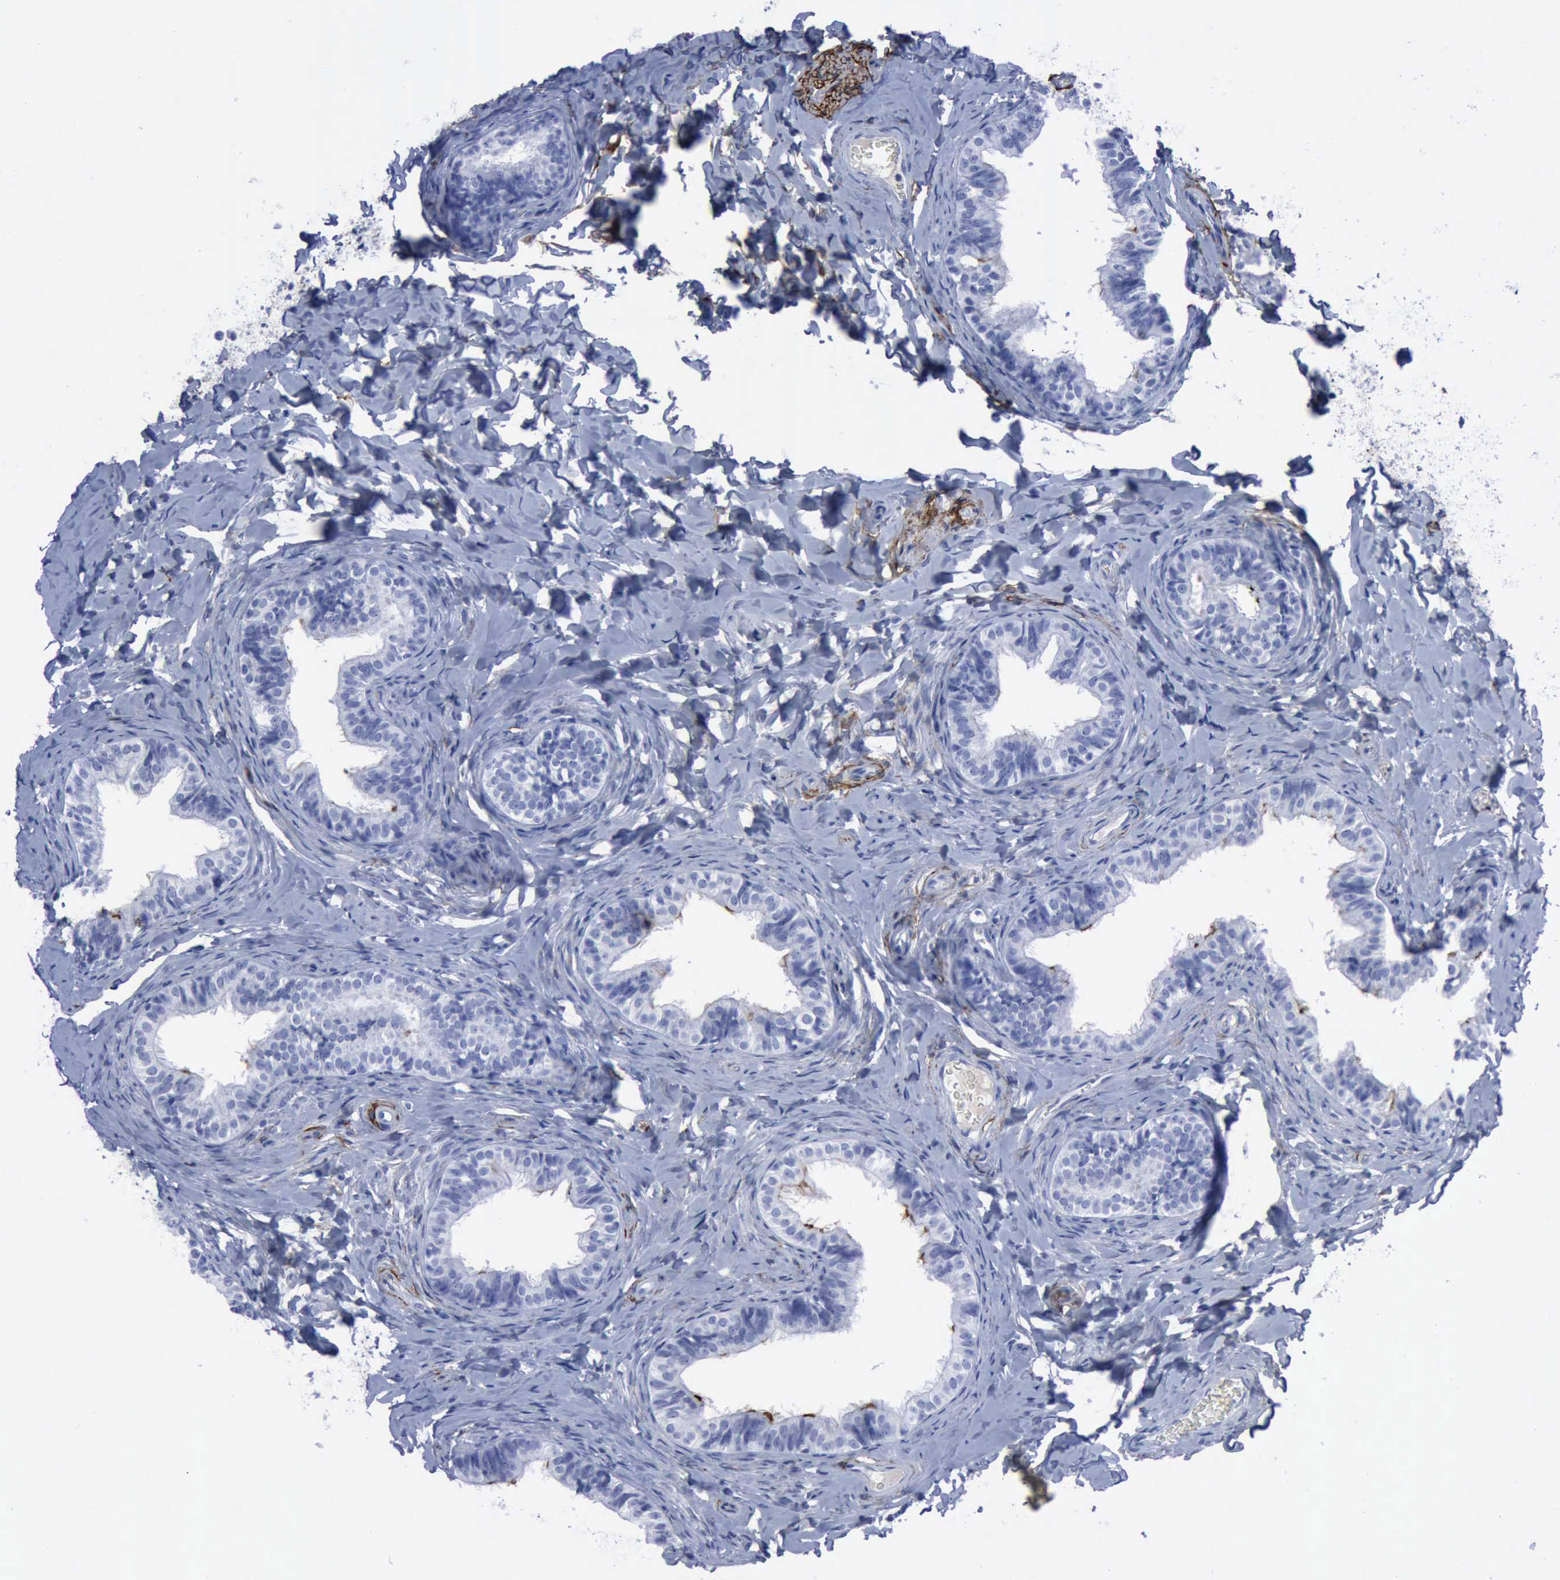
{"staining": {"intensity": "moderate", "quantity": "<25%", "location": "cytoplasmic/membranous"}, "tissue": "epididymis", "cell_type": "Glandular cells", "image_type": "normal", "snomed": [{"axis": "morphology", "description": "Normal tissue, NOS"}, {"axis": "topography", "description": "Epididymis"}], "caption": "IHC (DAB) staining of normal human epididymis reveals moderate cytoplasmic/membranous protein staining in about <25% of glandular cells.", "gene": "NGFR", "patient": {"sex": "male", "age": 26}}